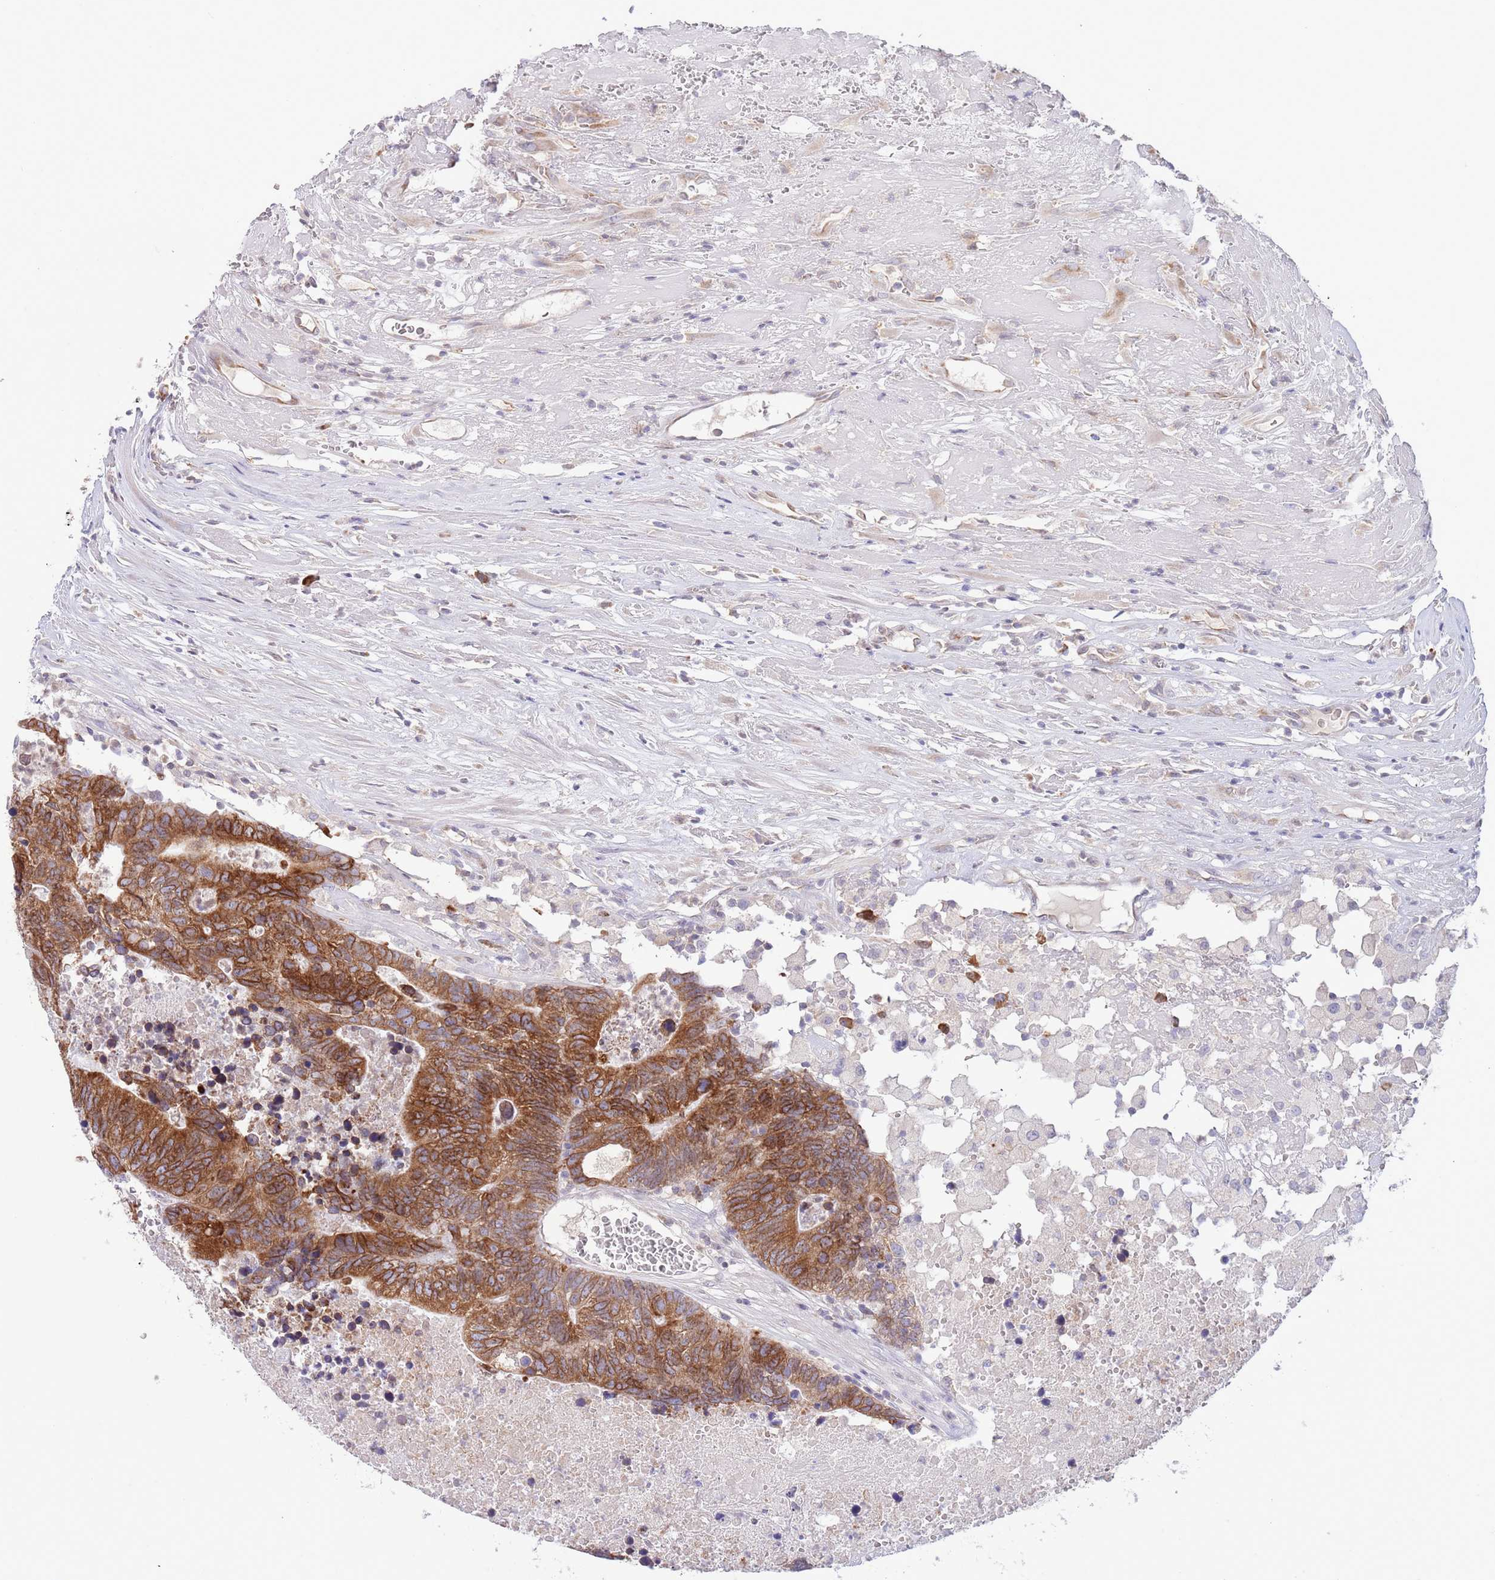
{"staining": {"intensity": "strong", "quantity": ">75%", "location": "cytoplasmic/membranous"}, "tissue": "colorectal cancer", "cell_type": "Tumor cells", "image_type": "cancer", "snomed": [{"axis": "morphology", "description": "Adenocarcinoma, NOS"}, {"axis": "topography", "description": "Colon"}], "caption": "Immunohistochemical staining of human colorectal adenocarcinoma exhibits strong cytoplasmic/membranous protein staining in about >75% of tumor cells.", "gene": "EBPL", "patient": {"sex": "female", "age": 48}}